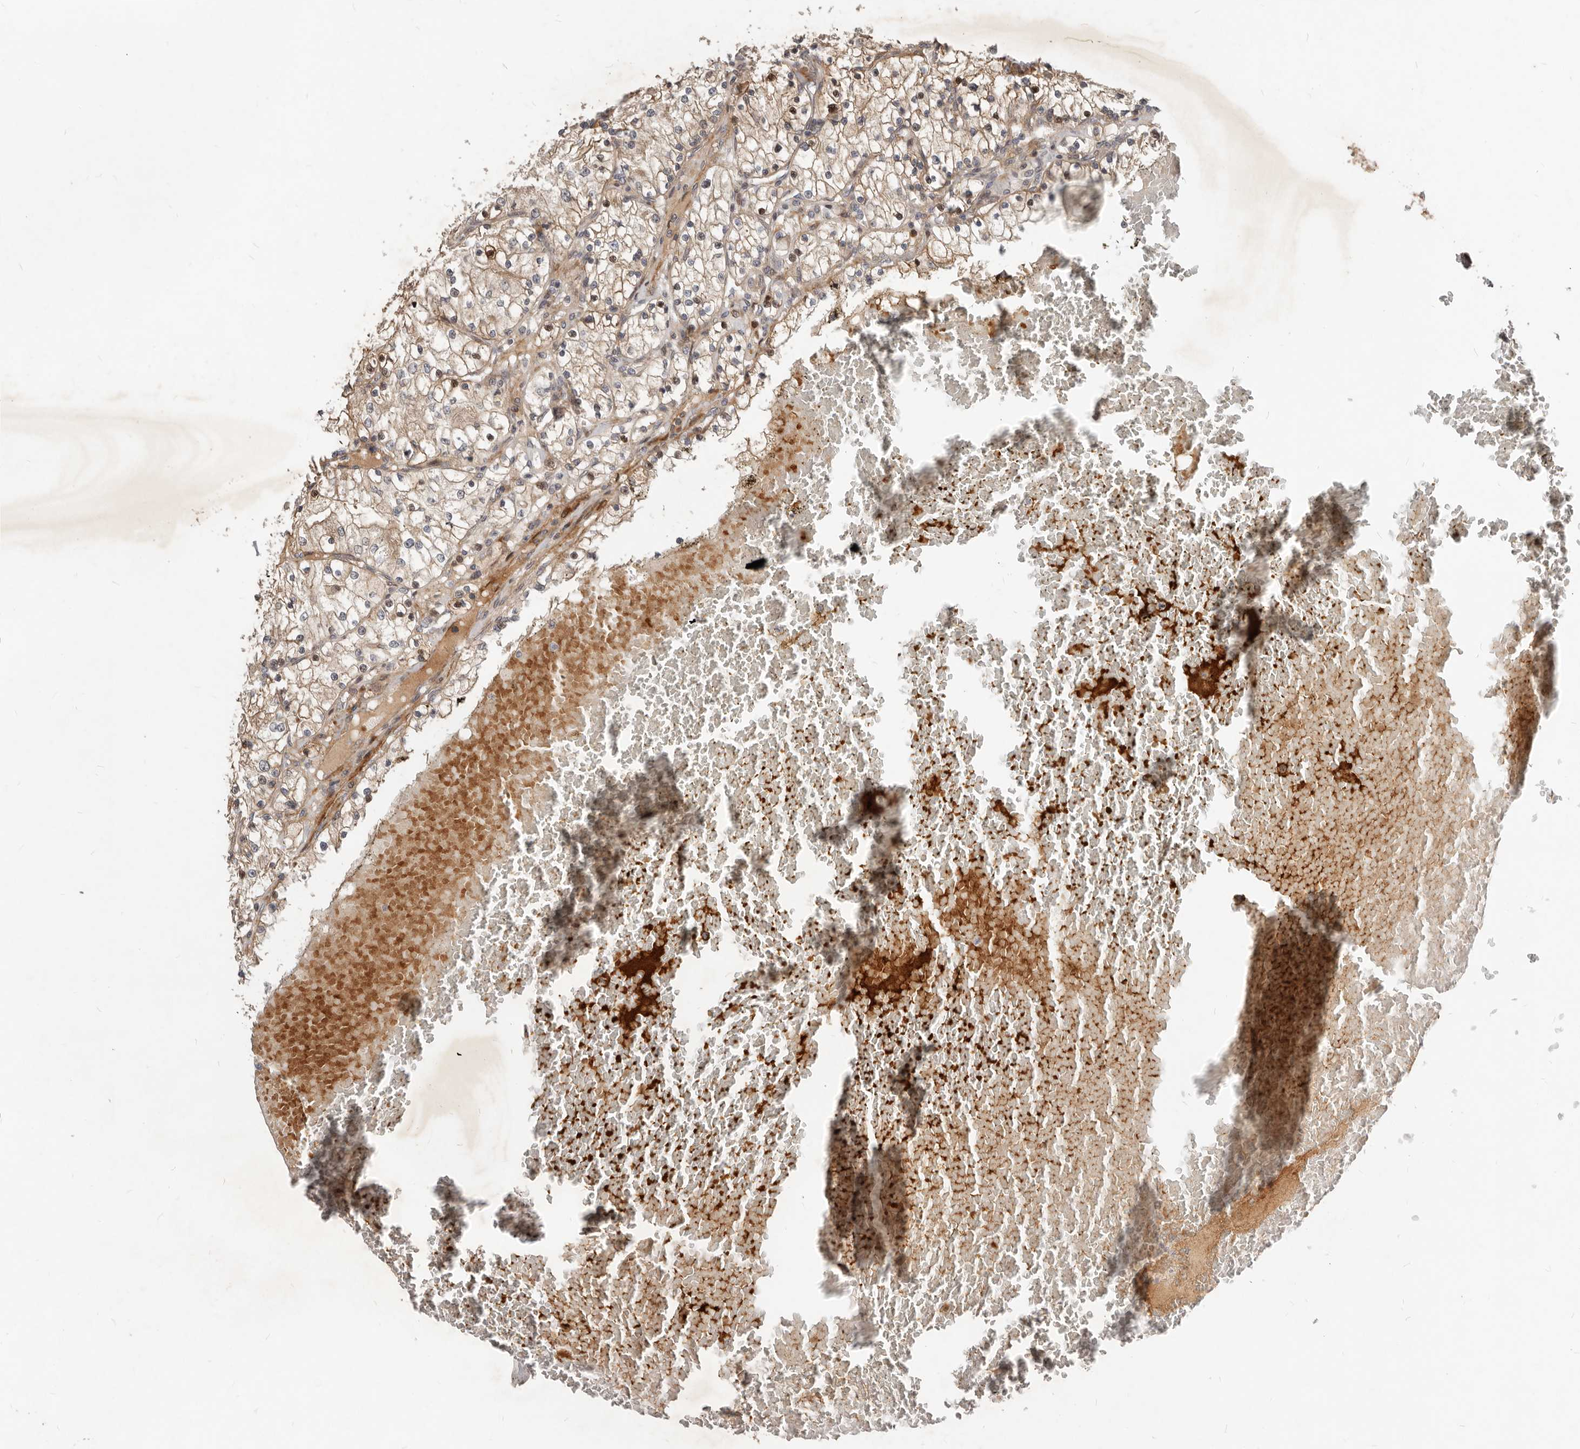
{"staining": {"intensity": "moderate", "quantity": ">75%", "location": "cytoplasmic/membranous"}, "tissue": "renal cancer", "cell_type": "Tumor cells", "image_type": "cancer", "snomed": [{"axis": "morphology", "description": "Normal tissue, NOS"}, {"axis": "morphology", "description": "Adenocarcinoma, NOS"}, {"axis": "topography", "description": "Kidney"}], "caption": "This is an image of immunohistochemistry staining of renal adenocarcinoma, which shows moderate expression in the cytoplasmic/membranous of tumor cells.", "gene": "NPY4R", "patient": {"sex": "male", "age": 68}}